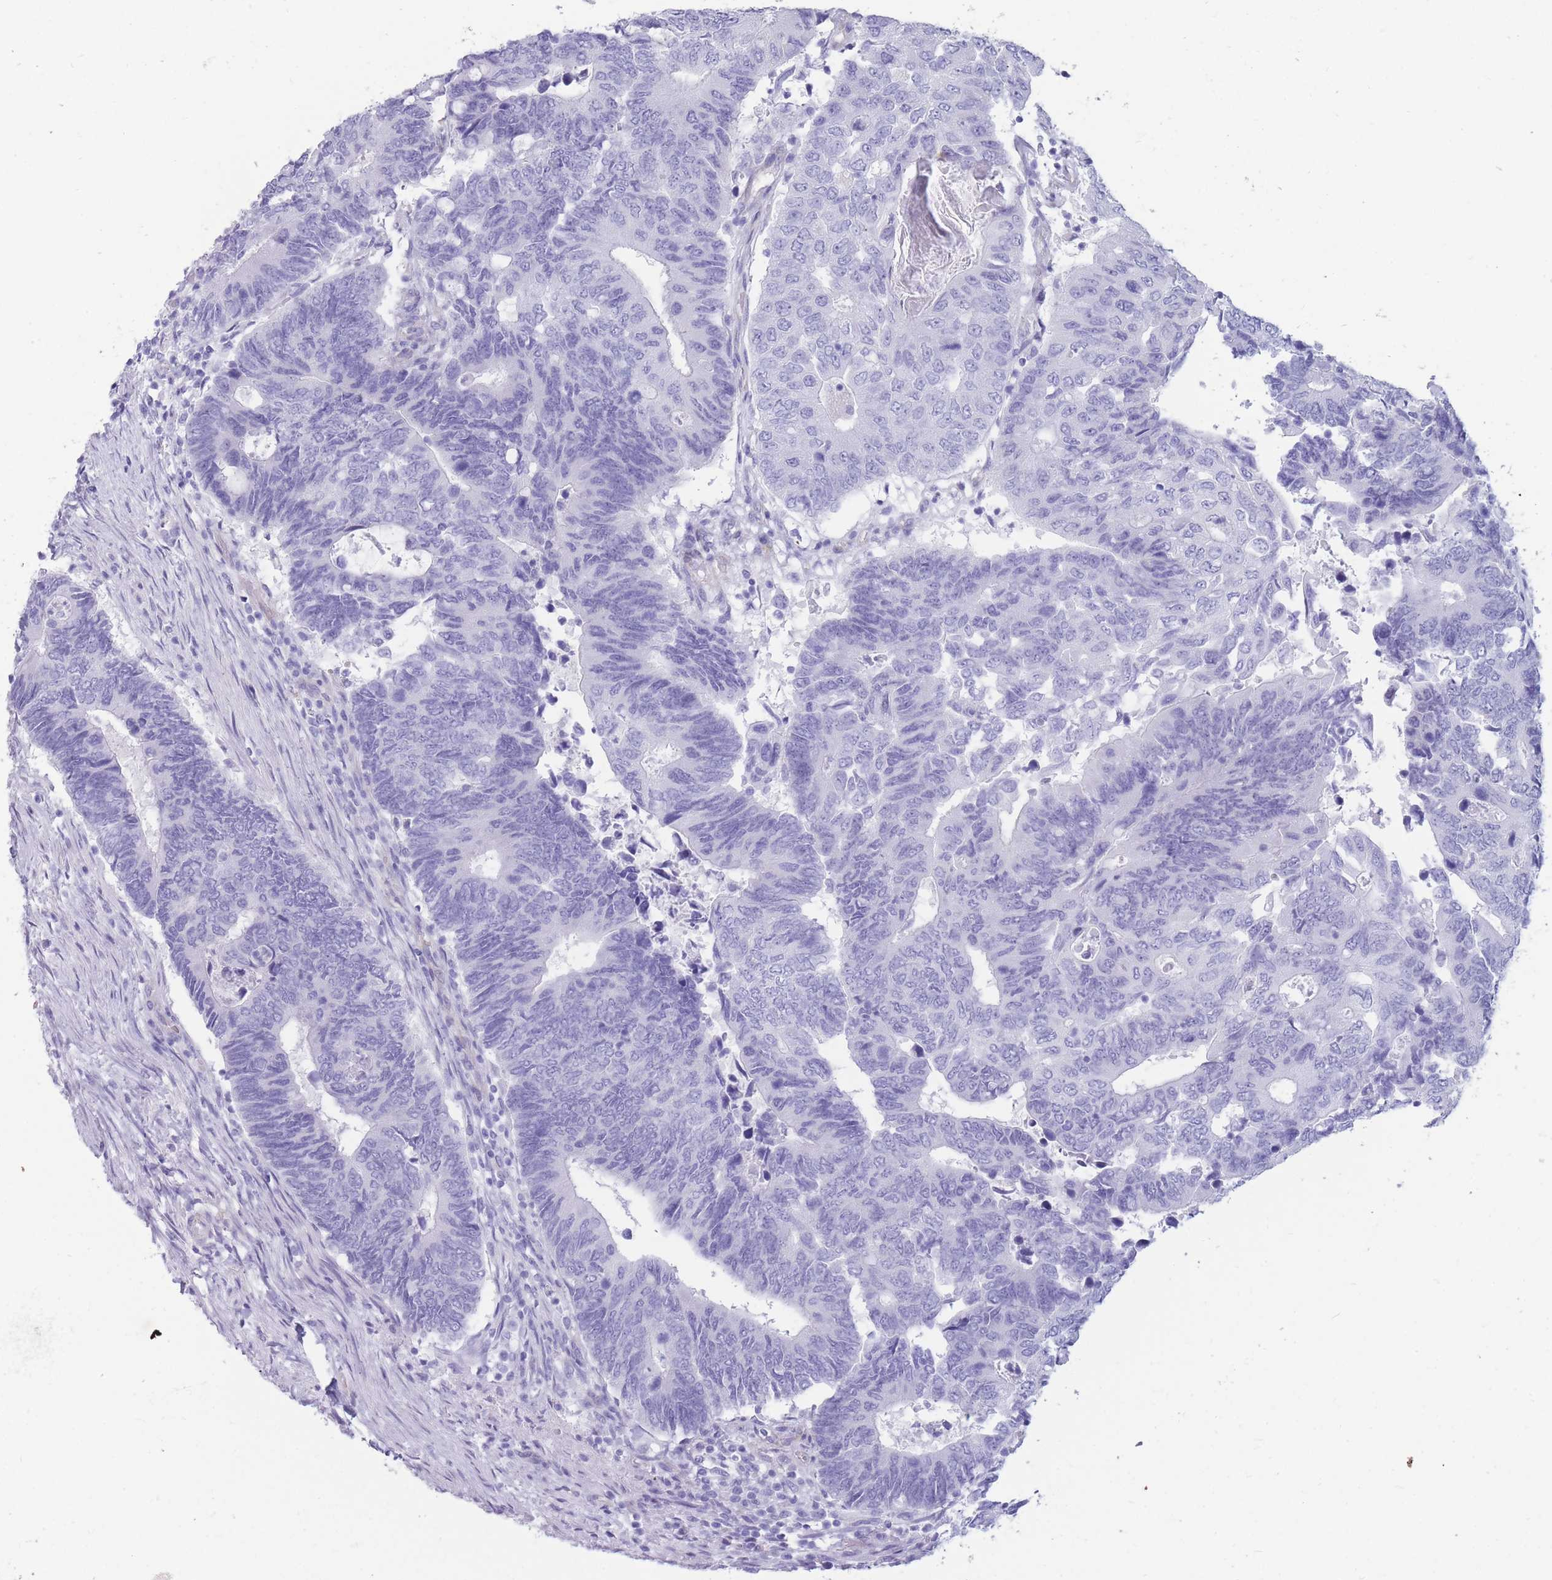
{"staining": {"intensity": "negative", "quantity": "none", "location": "none"}, "tissue": "colorectal cancer", "cell_type": "Tumor cells", "image_type": "cancer", "snomed": [{"axis": "morphology", "description": "Adenocarcinoma, NOS"}, {"axis": "topography", "description": "Colon"}], "caption": "Adenocarcinoma (colorectal) was stained to show a protein in brown. There is no significant expression in tumor cells. (Immunohistochemistry (ihc), brightfield microscopy, high magnification).", "gene": "MTSS2", "patient": {"sex": "male", "age": 87}}